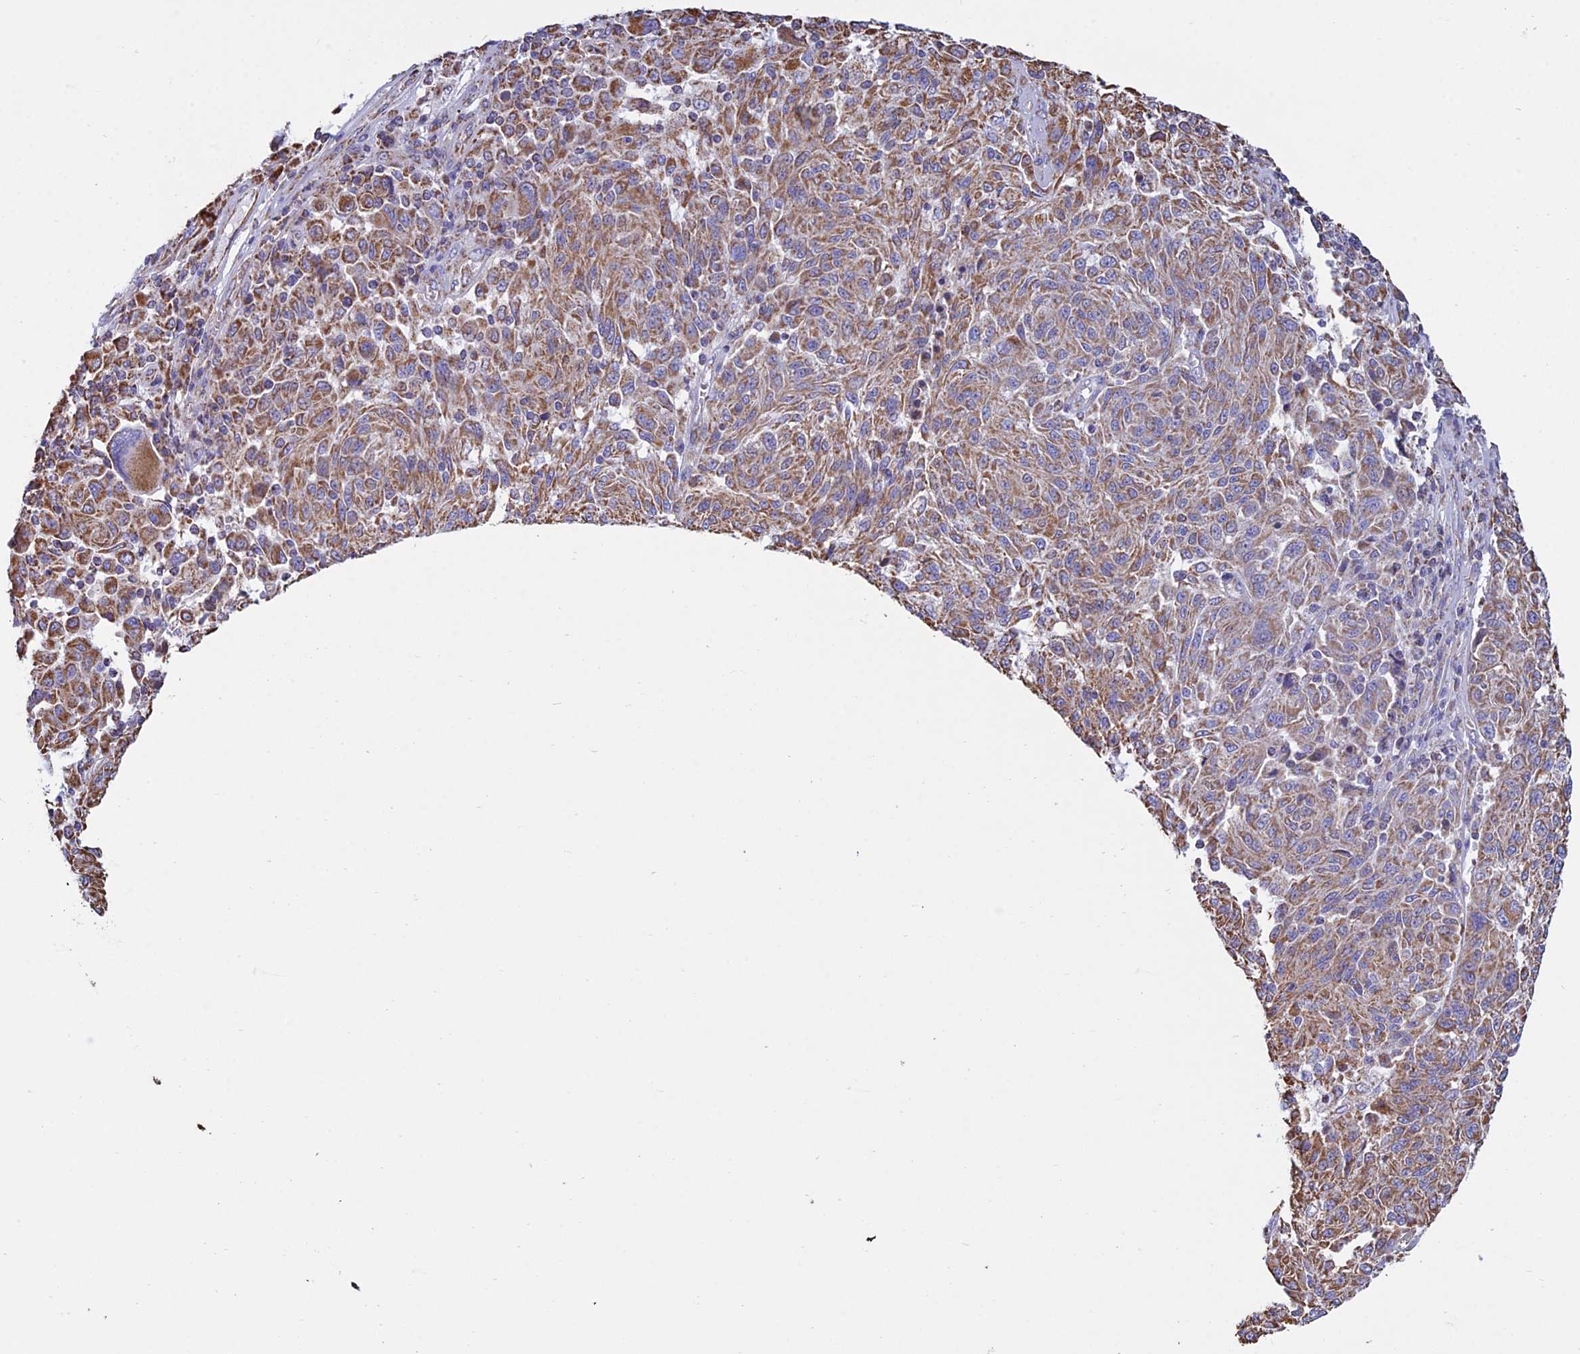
{"staining": {"intensity": "moderate", "quantity": ">75%", "location": "cytoplasmic/membranous"}, "tissue": "melanoma", "cell_type": "Tumor cells", "image_type": "cancer", "snomed": [{"axis": "morphology", "description": "Malignant melanoma, NOS"}, {"axis": "topography", "description": "Skin"}], "caption": "Malignant melanoma tissue exhibits moderate cytoplasmic/membranous staining in approximately >75% of tumor cells", "gene": "OR2W3", "patient": {"sex": "male", "age": 53}}